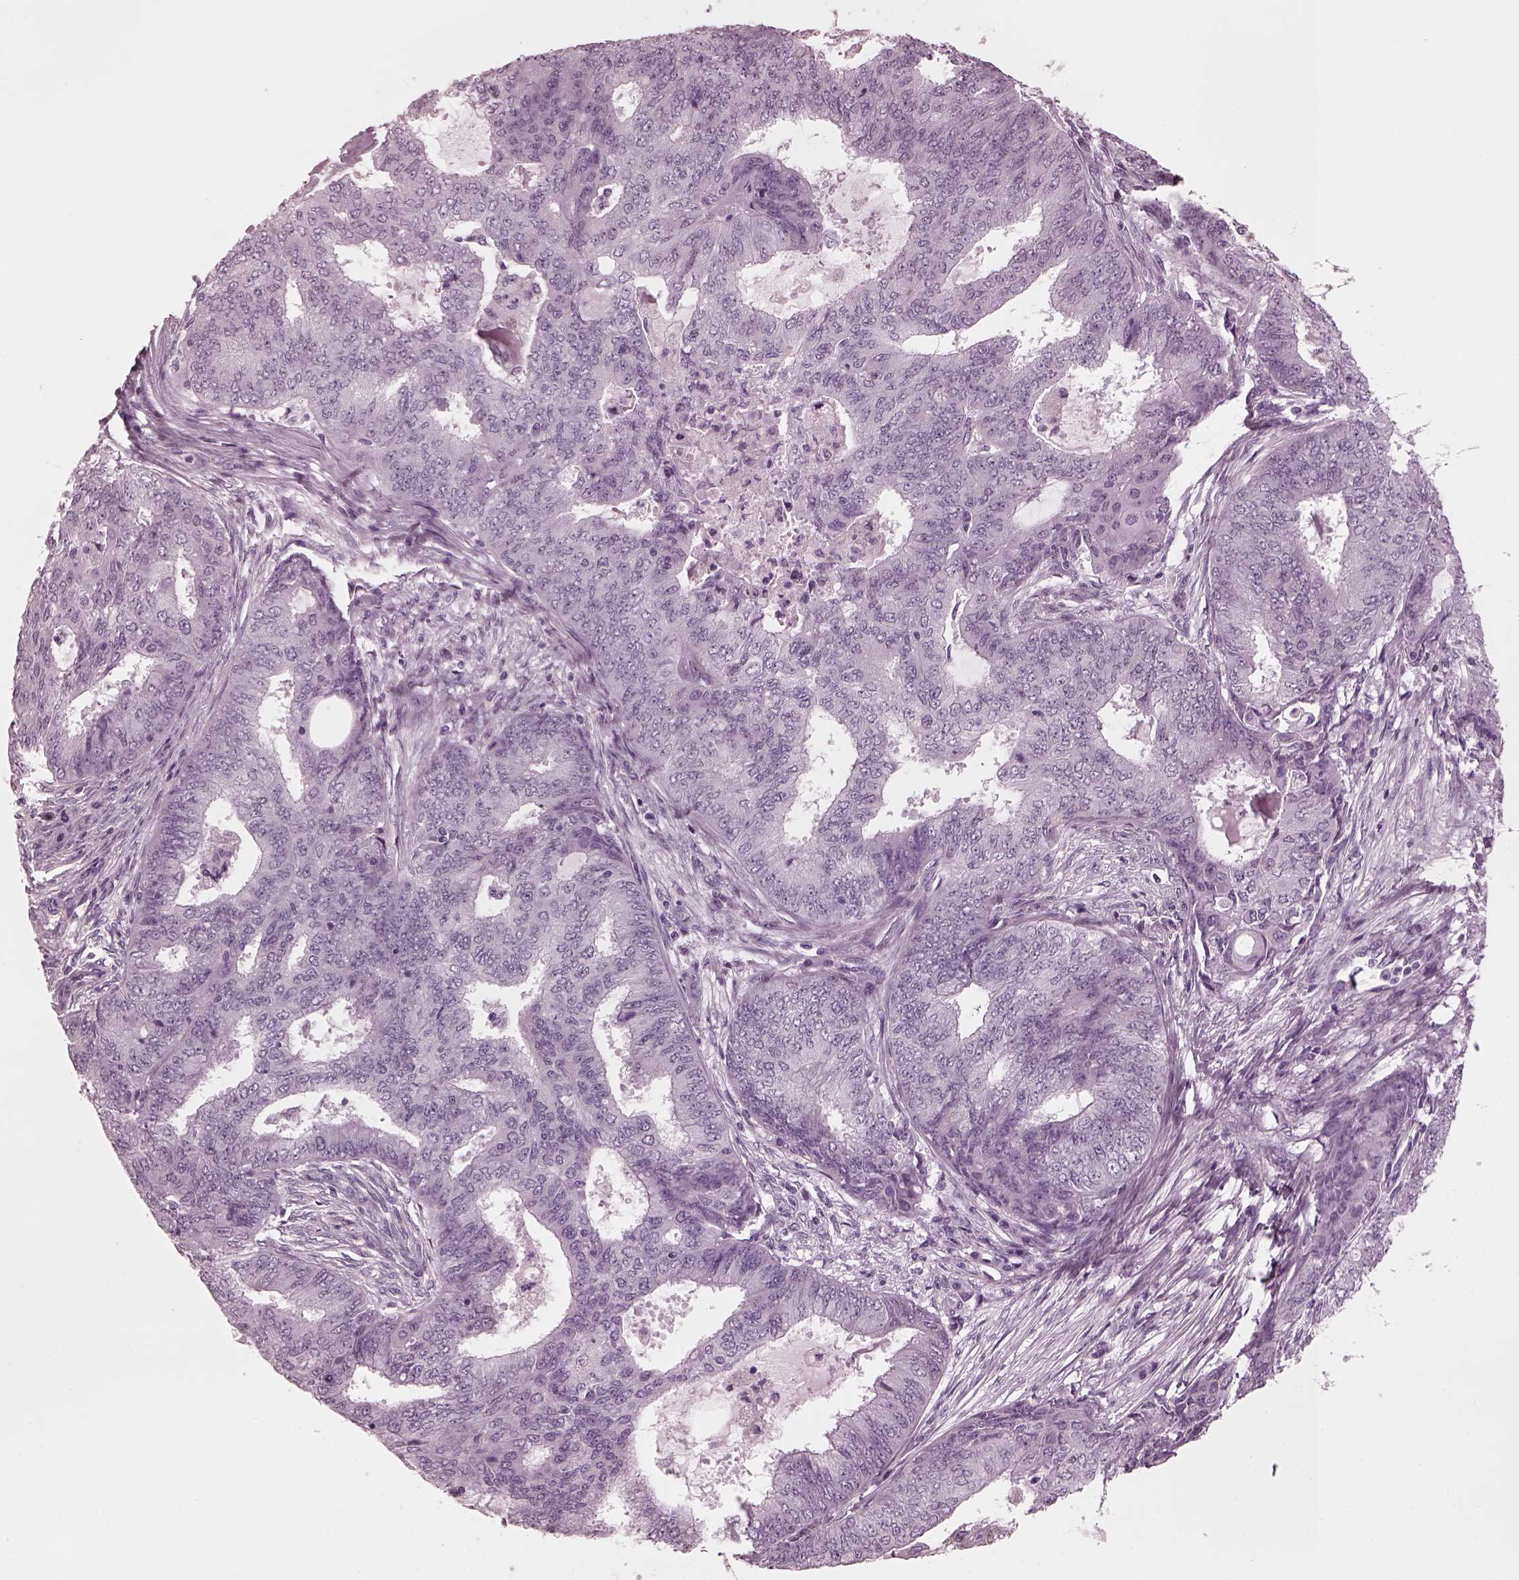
{"staining": {"intensity": "negative", "quantity": "none", "location": "none"}, "tissue": "endometrial cancer", "cell_type": "Tumor cells", "image_type": "cancer", "snomed": [{"axis": "morphology", "description": "Adenocarcinoma, NOS"}, {"axis": "topography", "description": "Endometrium"}], "caption": "The photomicrograph displays no significant positivity in tumor cells of endometrial cancer (adenocarcinoma).", "gene": "CGA", "patient": {"sex": "female", "age": 62}}